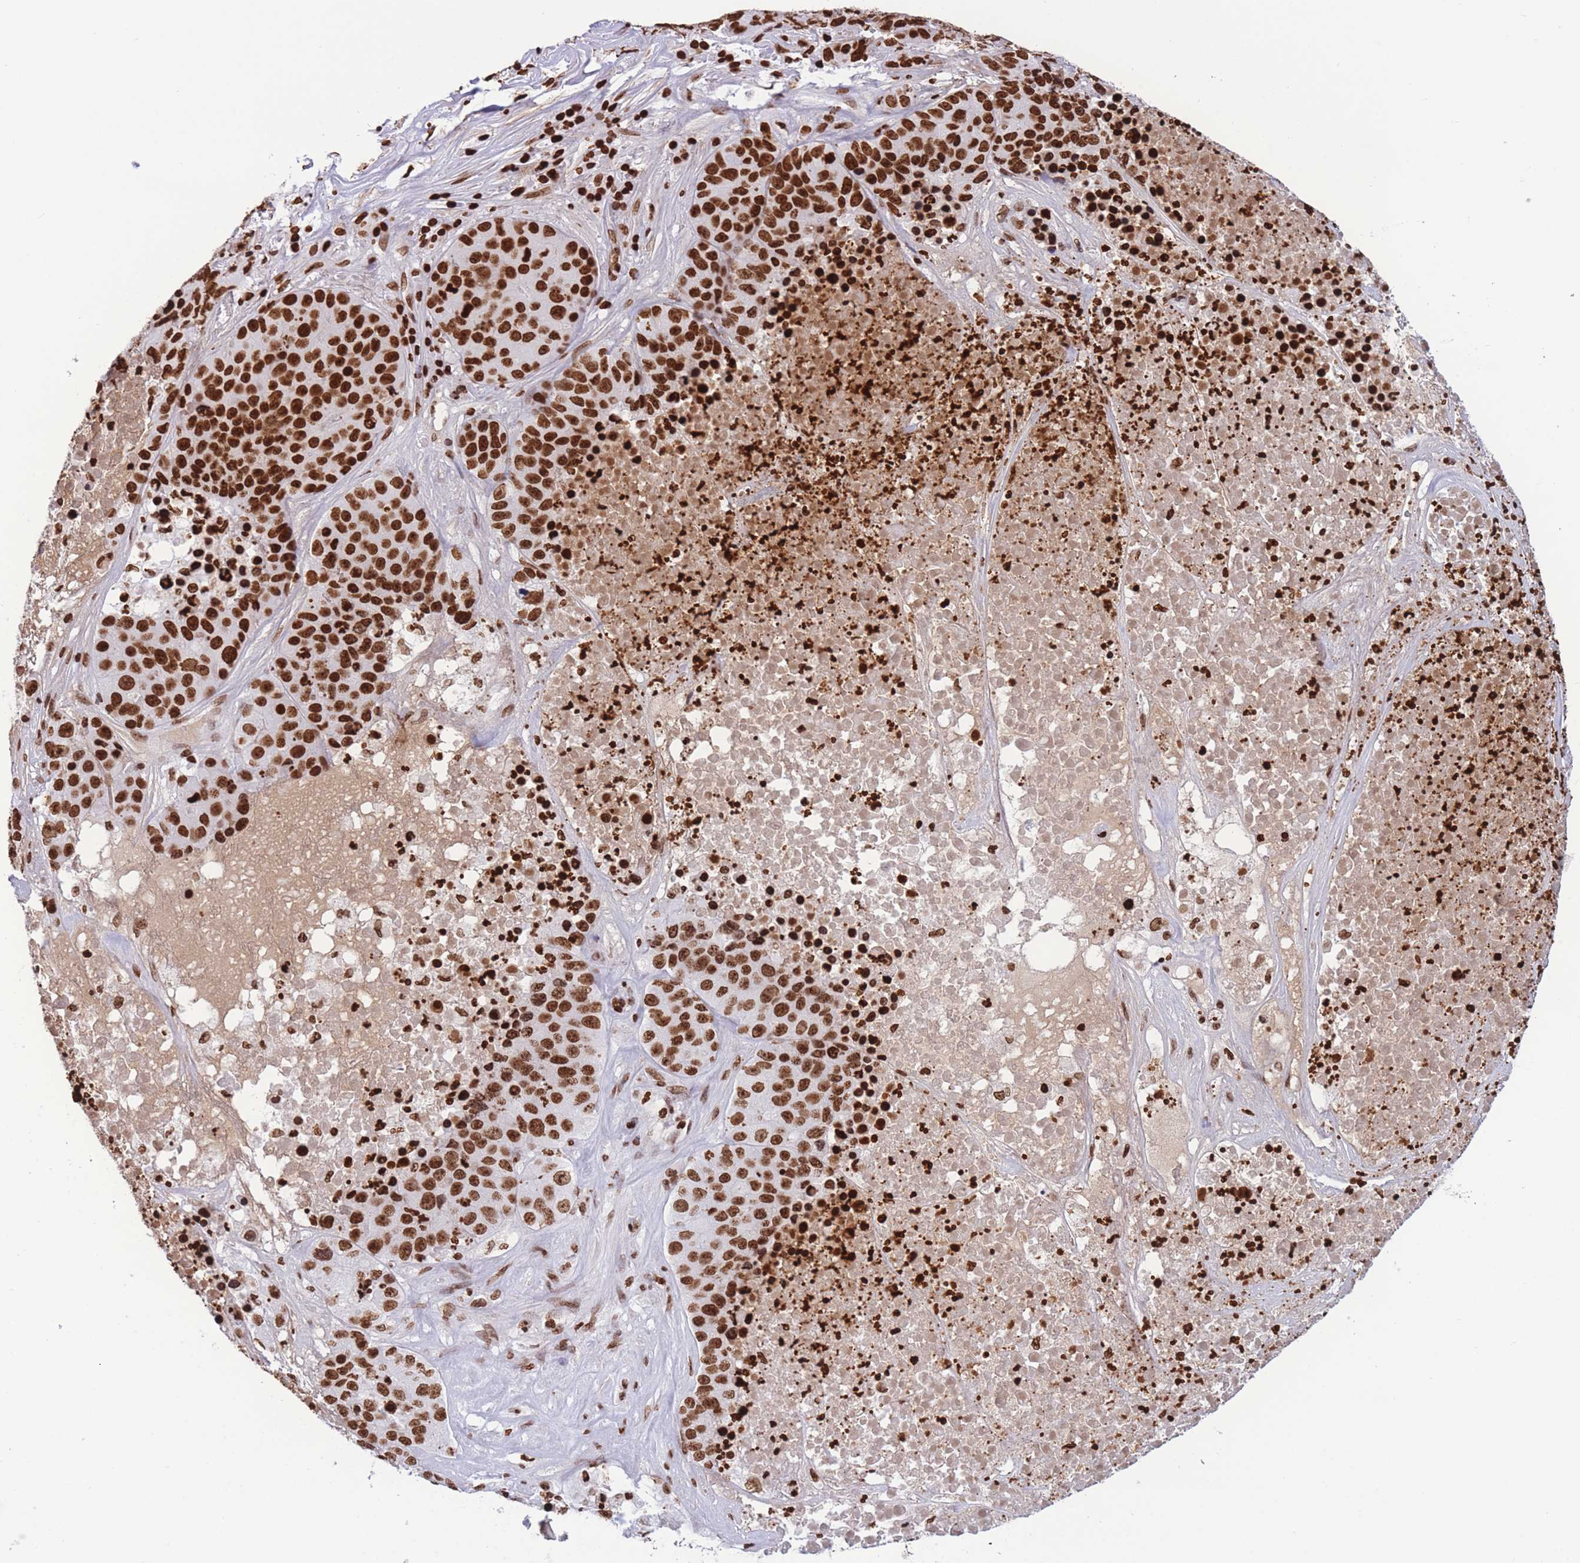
{"staining": {"intensity": "strong", "quantity": ">75%", "location": "nuclear"}, "tissue": "stomach cancer", "cell_type": "Tumor cells", "image_type": "cancer", "snomed": [{"axis": "morphology", "description": "Adenocarcinoma, NOS"}, {"axis": "topography", "description": "Stomach"}], "caption": "IHC histopathology image of neoplastic tissue: human stomach cancer (adenocarcinoma) stained using immunohistochemistry (IHC) shows high levels of strong protein expression localized specifically in the nuclear of tumor cells, appearing as a nuclear brown color.", "gene": "H2BC11", "patient": {"sex": "male", "age": 71}}